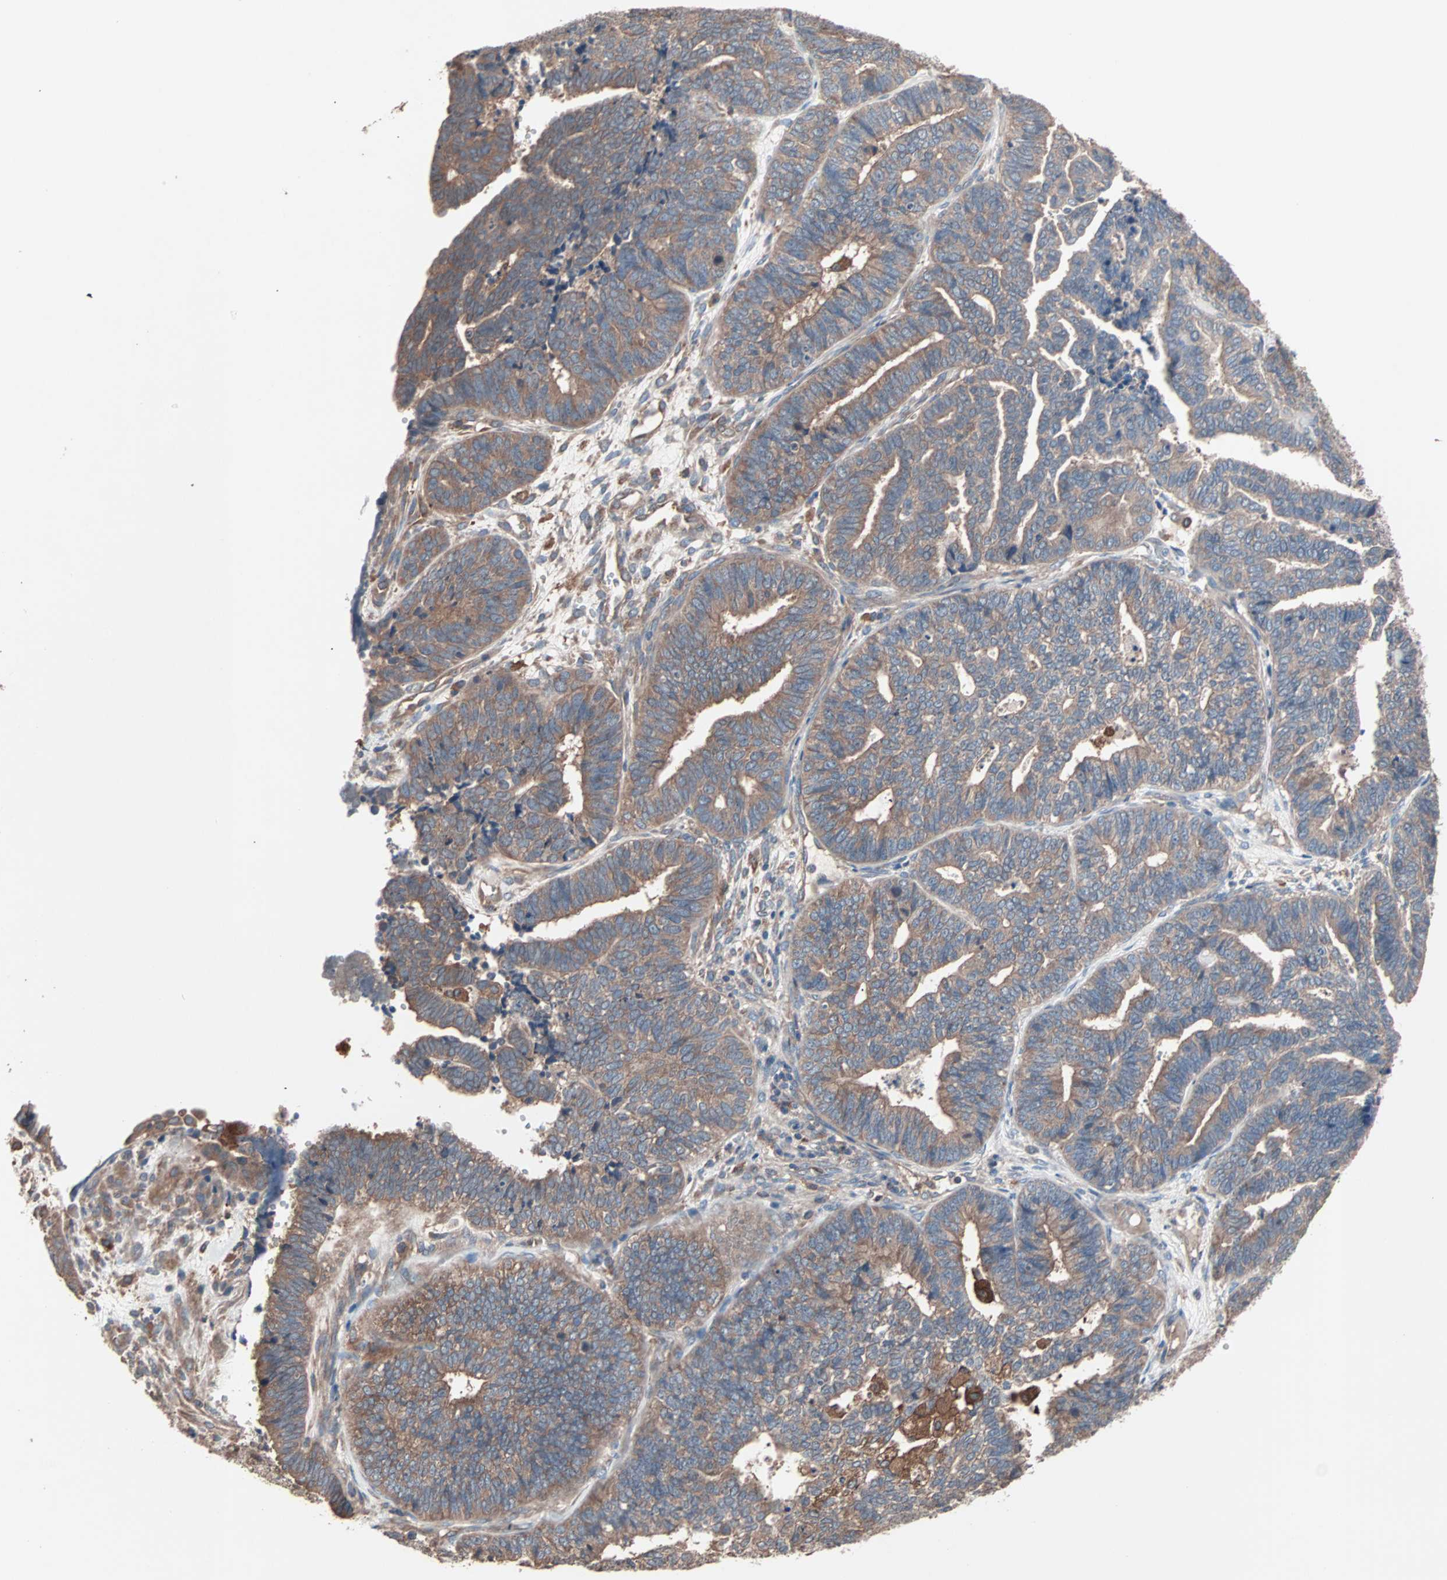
{"staining": {"intensity": "moderate", "quantity": ">75%", "location": "cytoplasmic/membranous"}, "tissue": "endometrial cancer", "cell_type": "Tumor cells", "image_type": "cancer", "snomed": [{"axis": "morphology", "description": "Adenocarcinoma, NOS"}, {"axis": "topography", "description": "Endometrium"}], "caption": "The image displays staining of endometrial cancer, revealing moderate cytoplasmic/membranous protein expression (brown color) within tumor cells.", "gene": "ATG7", "patient": {"sex": "female", "age": 70}}